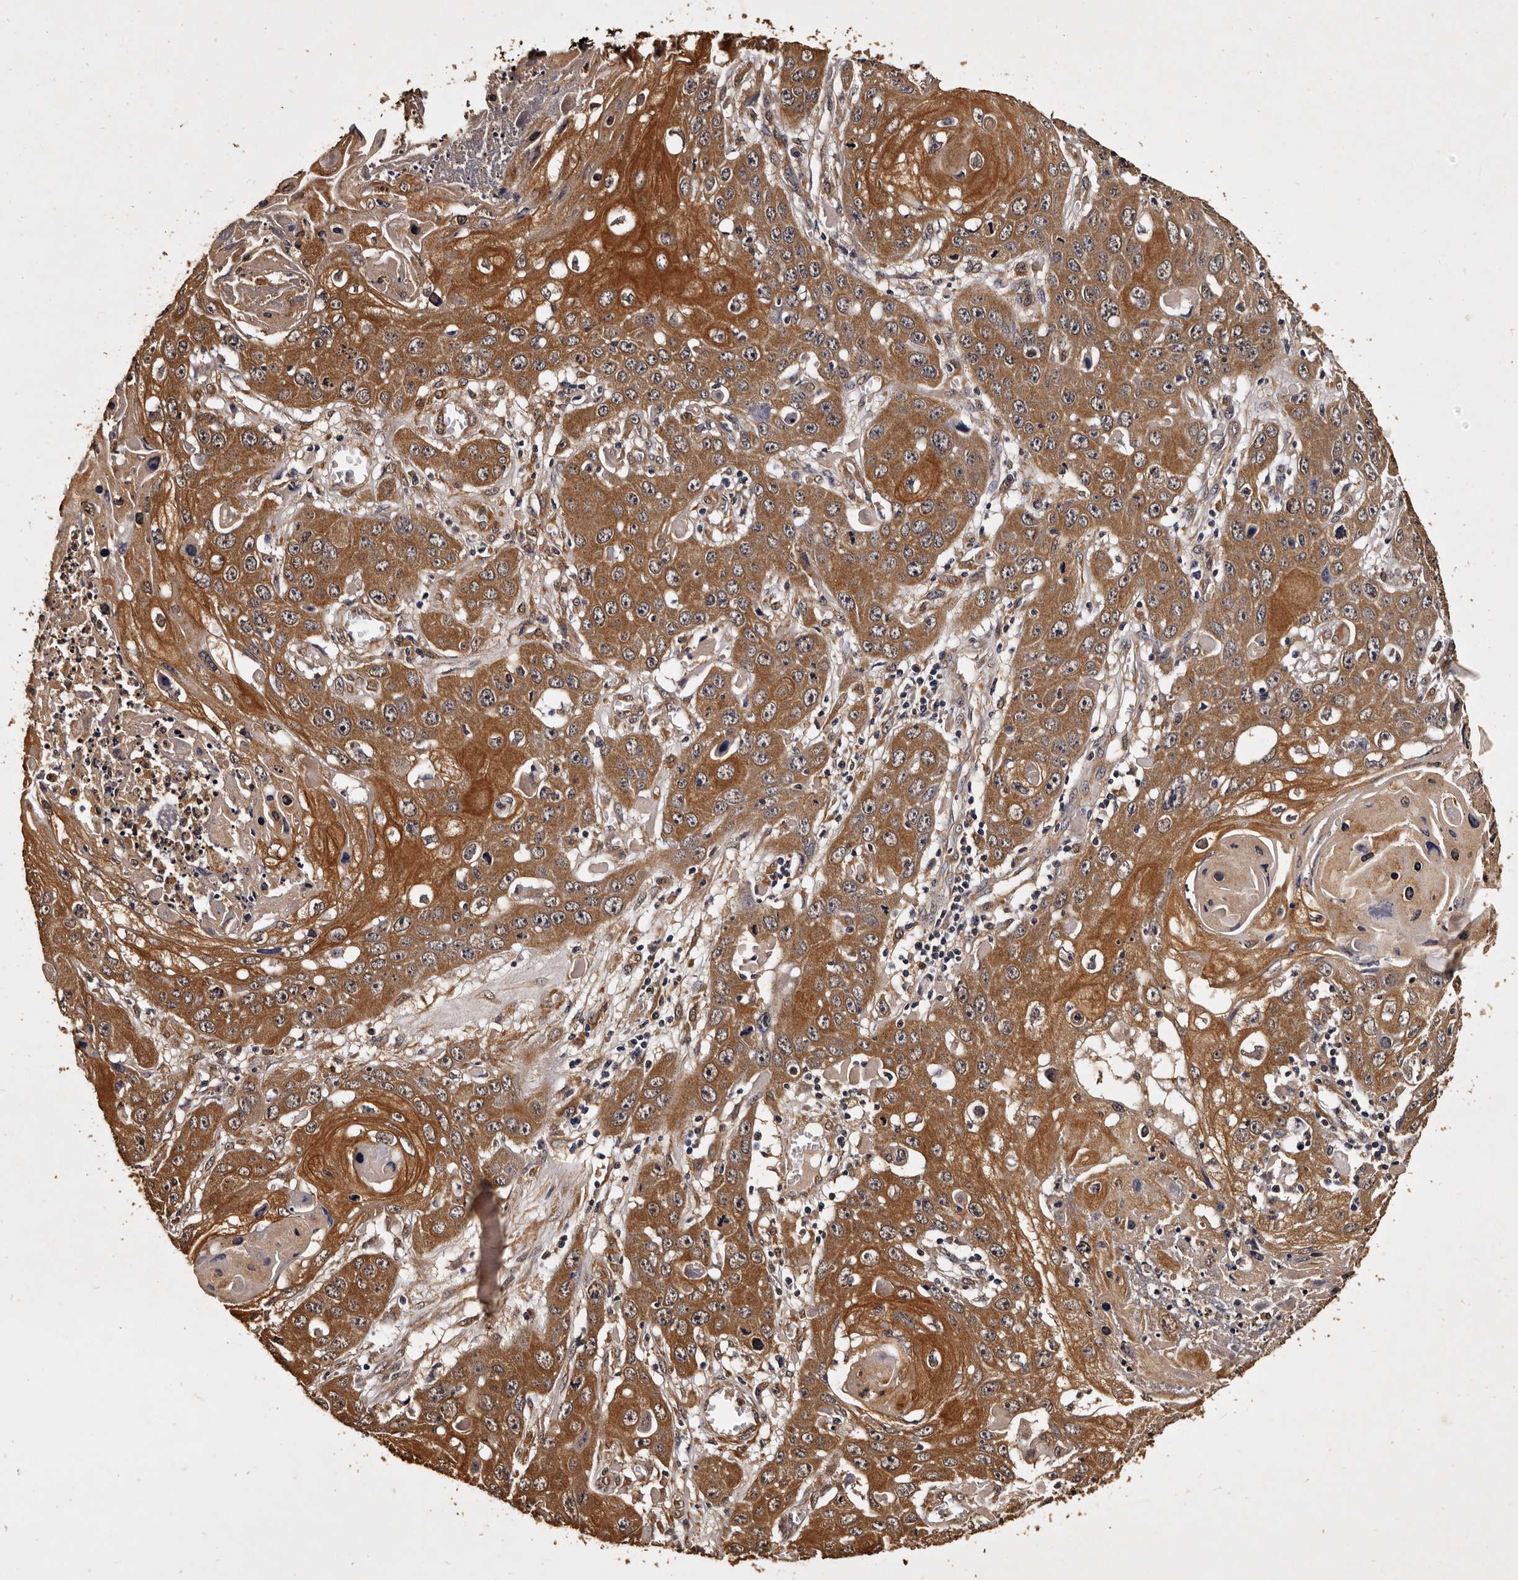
{"staining": {"intensity": "strong", "quantity": ">75%", "location": "cytoplasmic/membranous"}, "tissue": "skin cancer", "cell_type": "Tumor cells", "image_type": "cancer", "snomed": [{"axis": "morphology", "description": "Squamous cell carcinoma, NOS"}, {"axis": "topography", "description": "Skin"}], "caption": "This histopathology image exhibits immunohistochemistry (IHC) staining of human skin cancer (squamous cell carcinoma), with high strong cytoplasmic/membranous expression in approximately >75% of tumor cells.", "gene": "PARS2", "patient": {"sex": "male", "age": 55}}